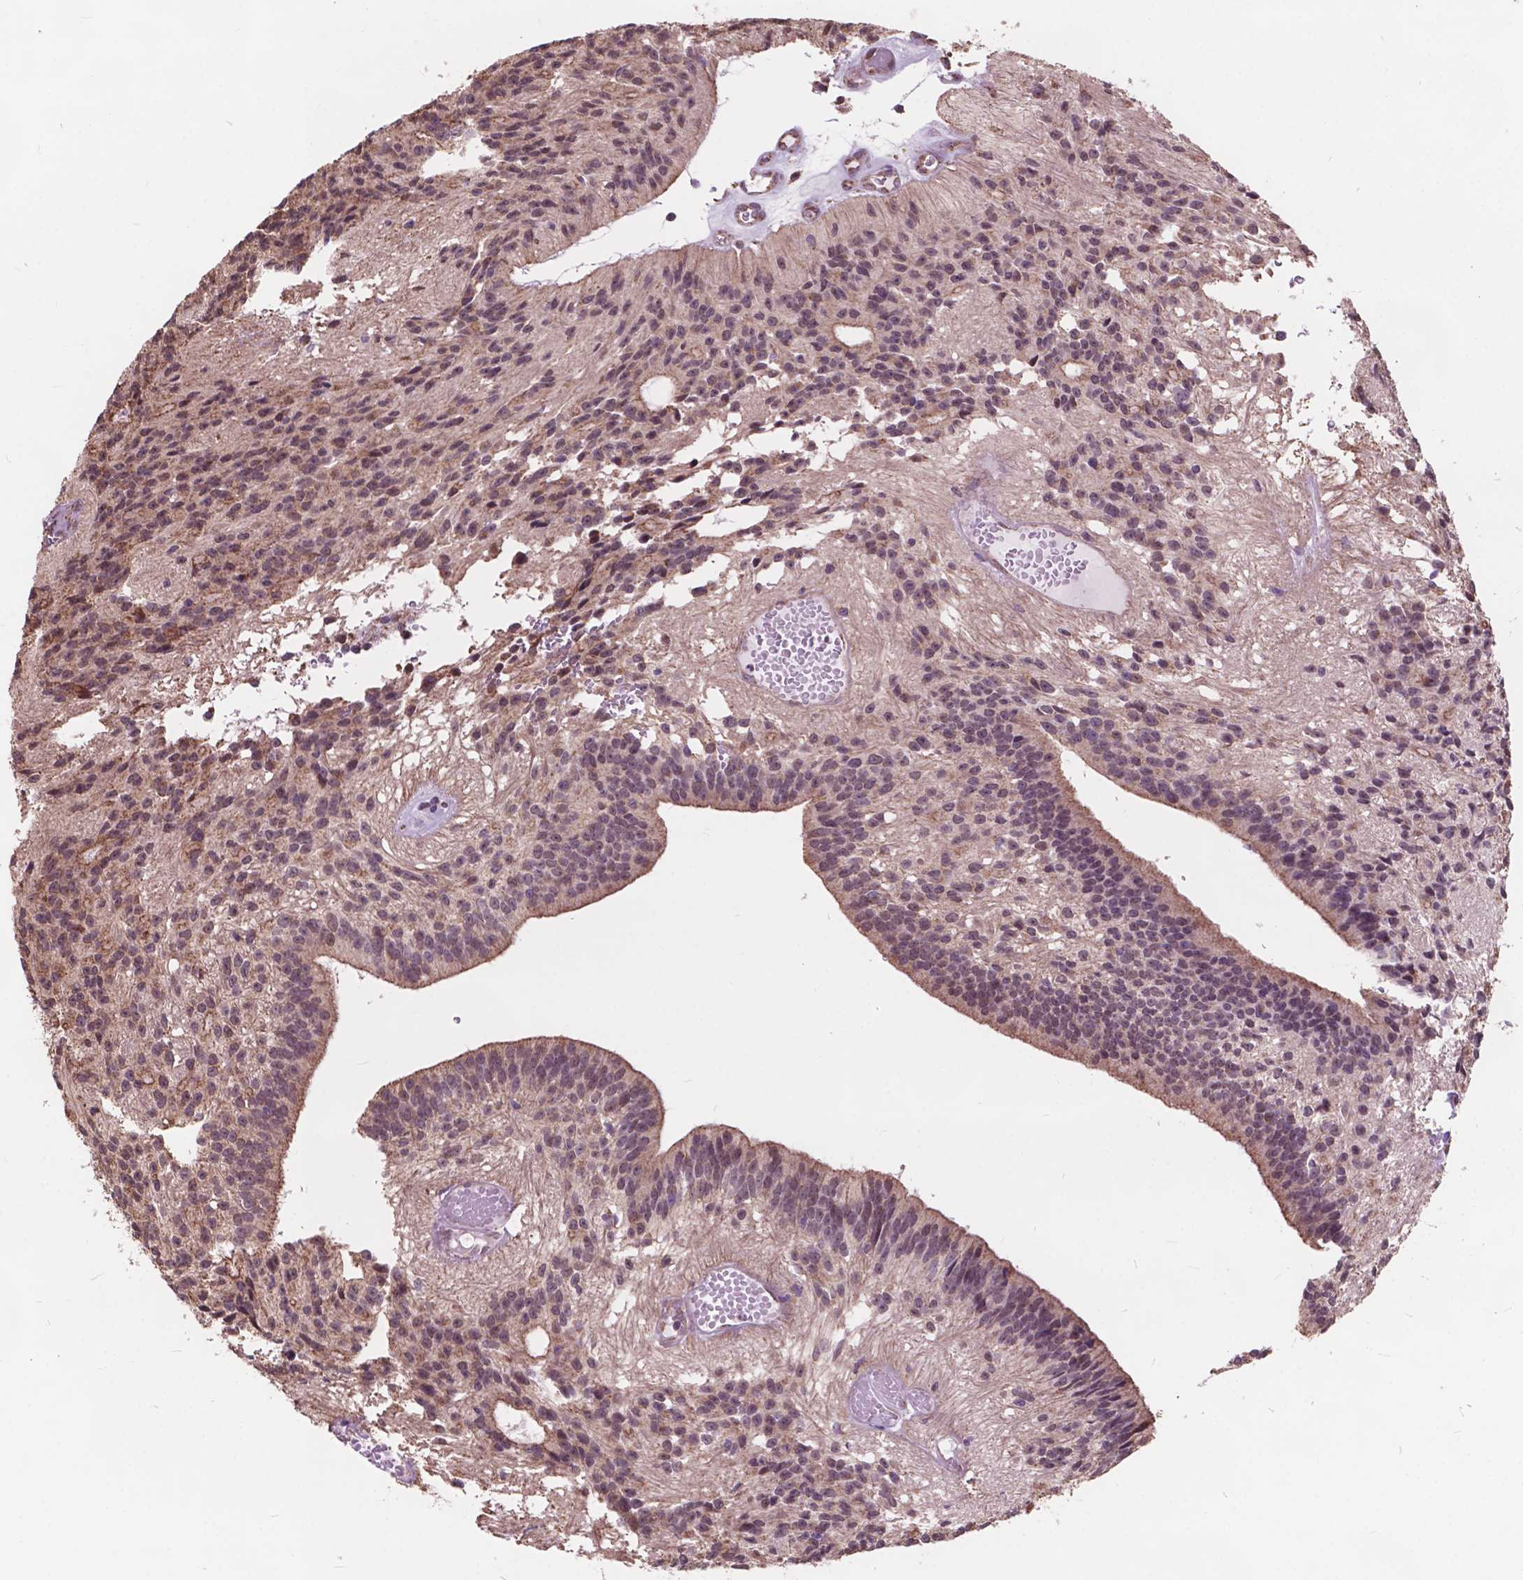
{"staining": {"intensity": "weak", "quantity": "<25%", "location": "cytoplasmic/membranous"}, "tissue": "glioma", "cell_type": "Tumor cells", "image_type": "cancer", "snomed": [{"axis": "morphology", "description": "Glioma, malignant, Low grade"}, {"axis": "topography", "description": "Brain"}], "caption": "This is a image of immunohistochemistry staining of glioma, which shows no positivity in tumor cells.", "gene": "SCOC", "patient": {"sex": "male", "age": 31}}